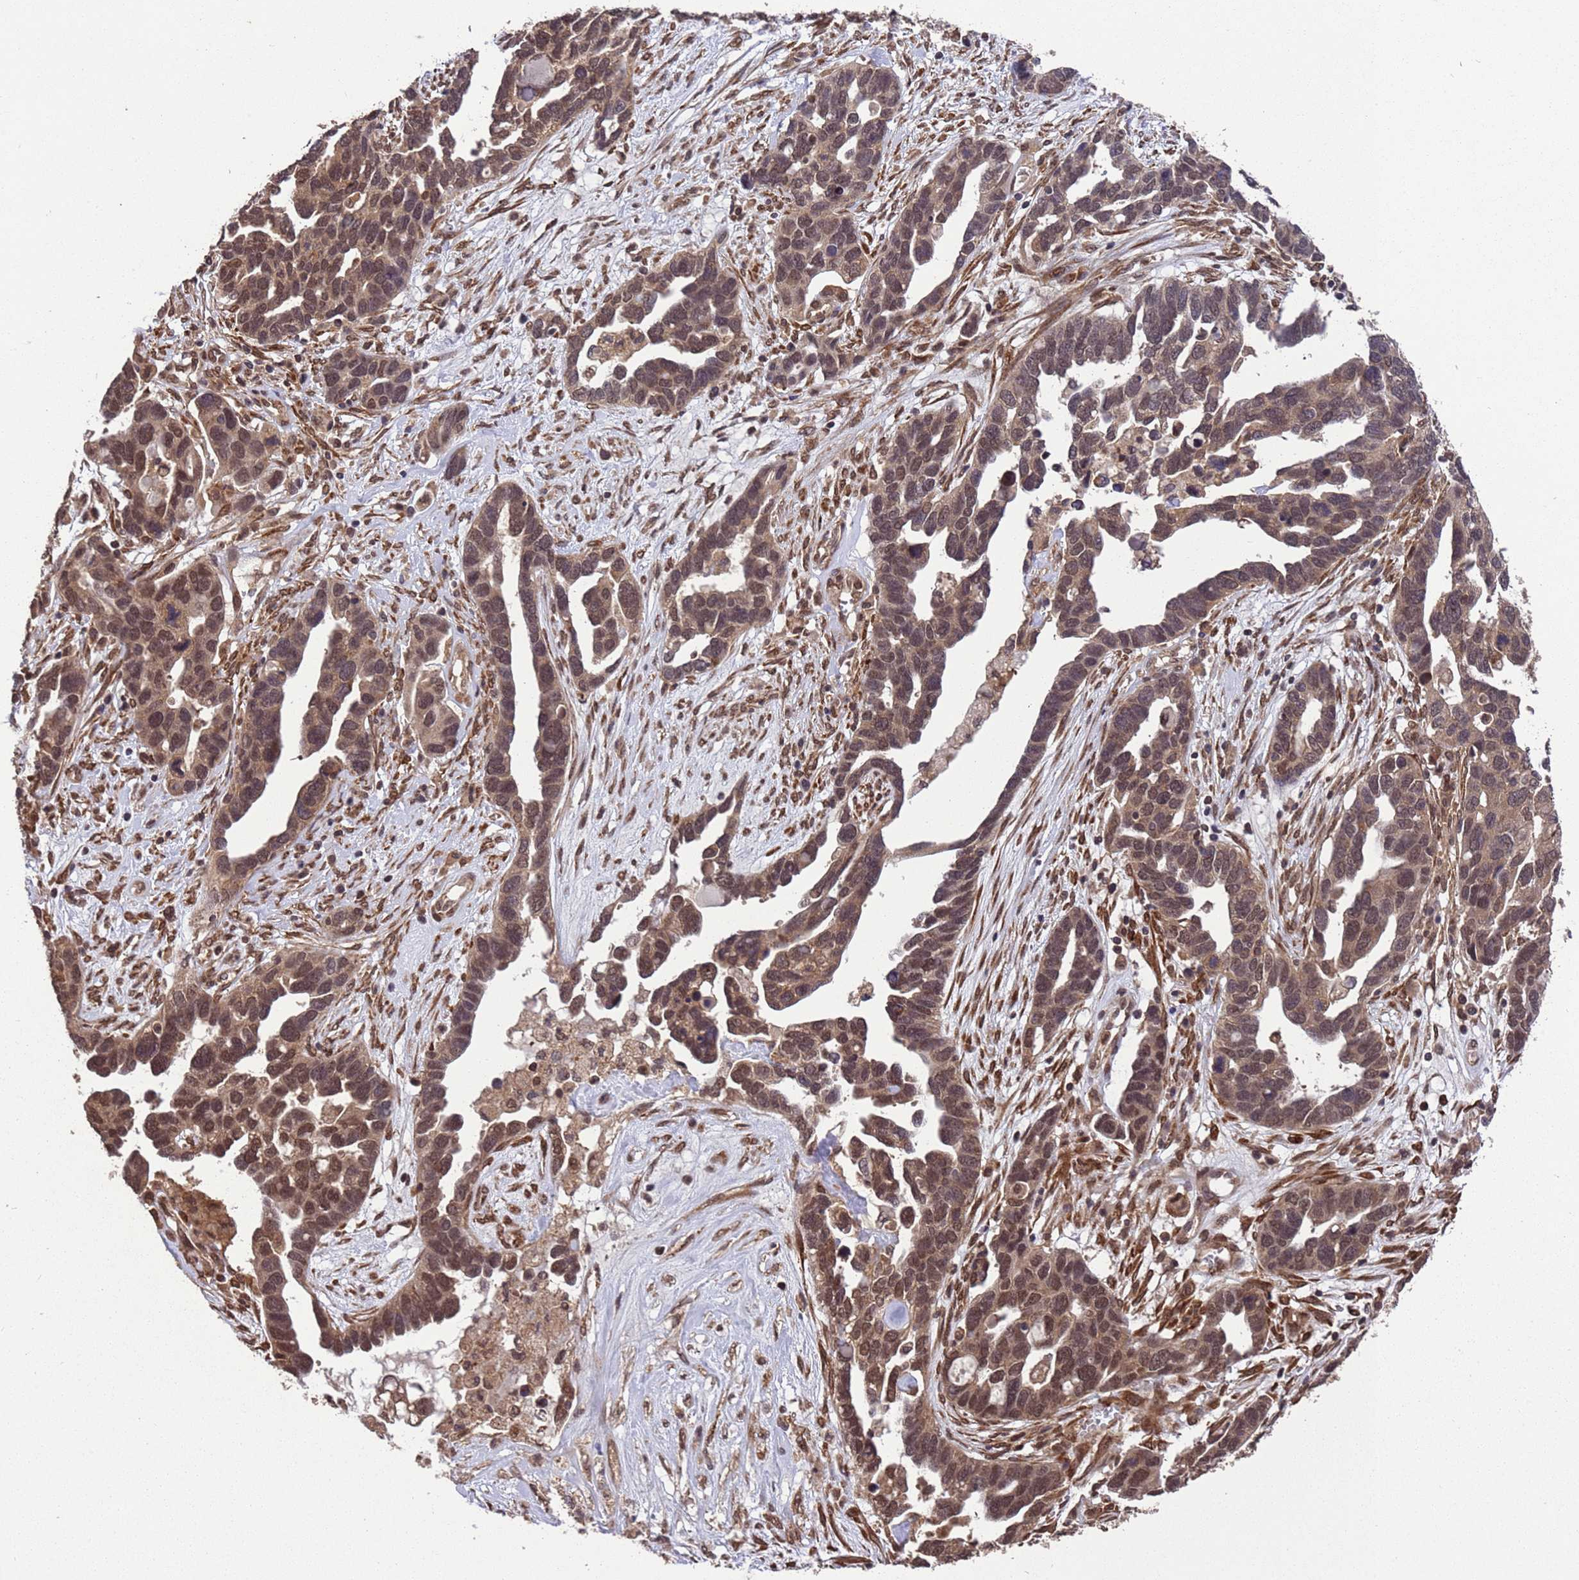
{"staining": {"intensity": "moderate", "quantity": ">75%", "location": "nuclear"}, "tissue": "ovarian cancer", "cell_type": "Tumor cells", "image_type": "cancer", "snomed": [{"axis": "morphology", "description": "Cystadenocarcinoma, serous, NOS"}, {"axis": "topography", "description": "Ovary"}], "caption": "The micrograph reveals immunohistochemical staining of ovarian serous cystadenocarcinoma. There is moderate nuclear expression is appreciated in about >75% of tumor cells.", "gene": "VSTM4", "patient": {"sex": "female", "age": 54}}